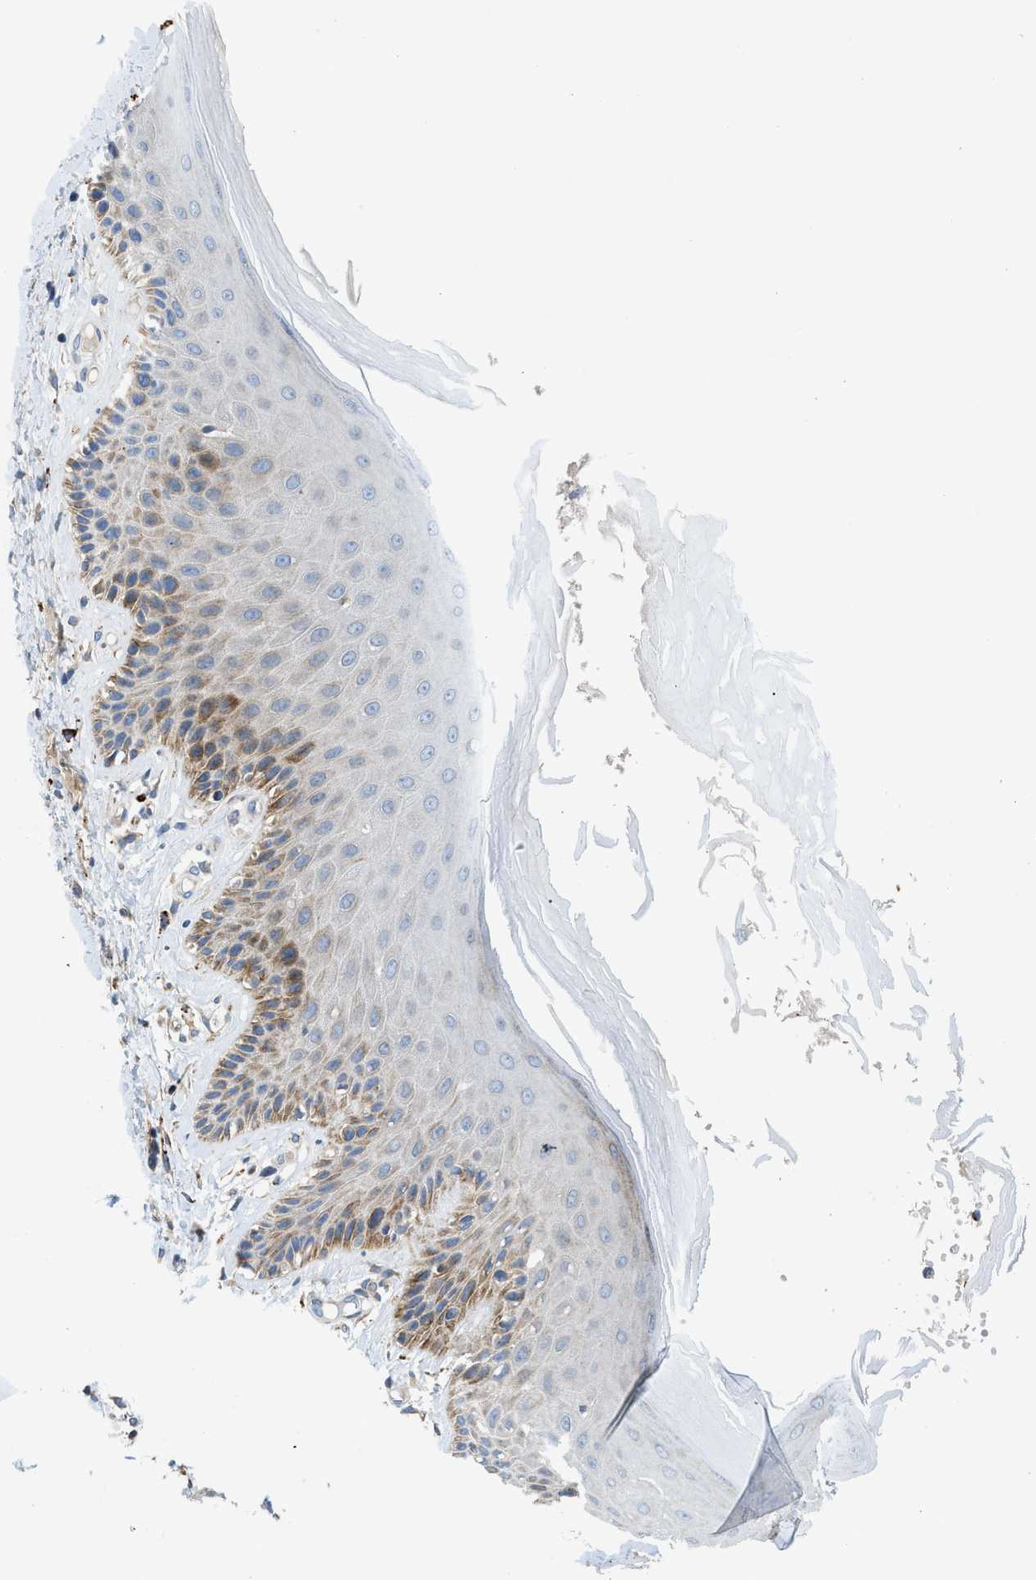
{"staining": {"intensity": "moderate", "quantity": "<25%", "location": "cytoplasmic/membranous"}, "tissue": "skin", "cell_type": "Epidermal cells", "image_type": "normal", "snomed": [{"axis": "morphology", "description": "Normal tissue, NOS"}, {"axis": "topography", "description": "Vulva"}], "caption": "Human skin stained for a protein (brown) exhibits moderate cytoplasmic/membranous positive positivity in about <25% of epidermal cells.", "gene": "TMEM248", "patient": {"sex": "female", "age": 73}}